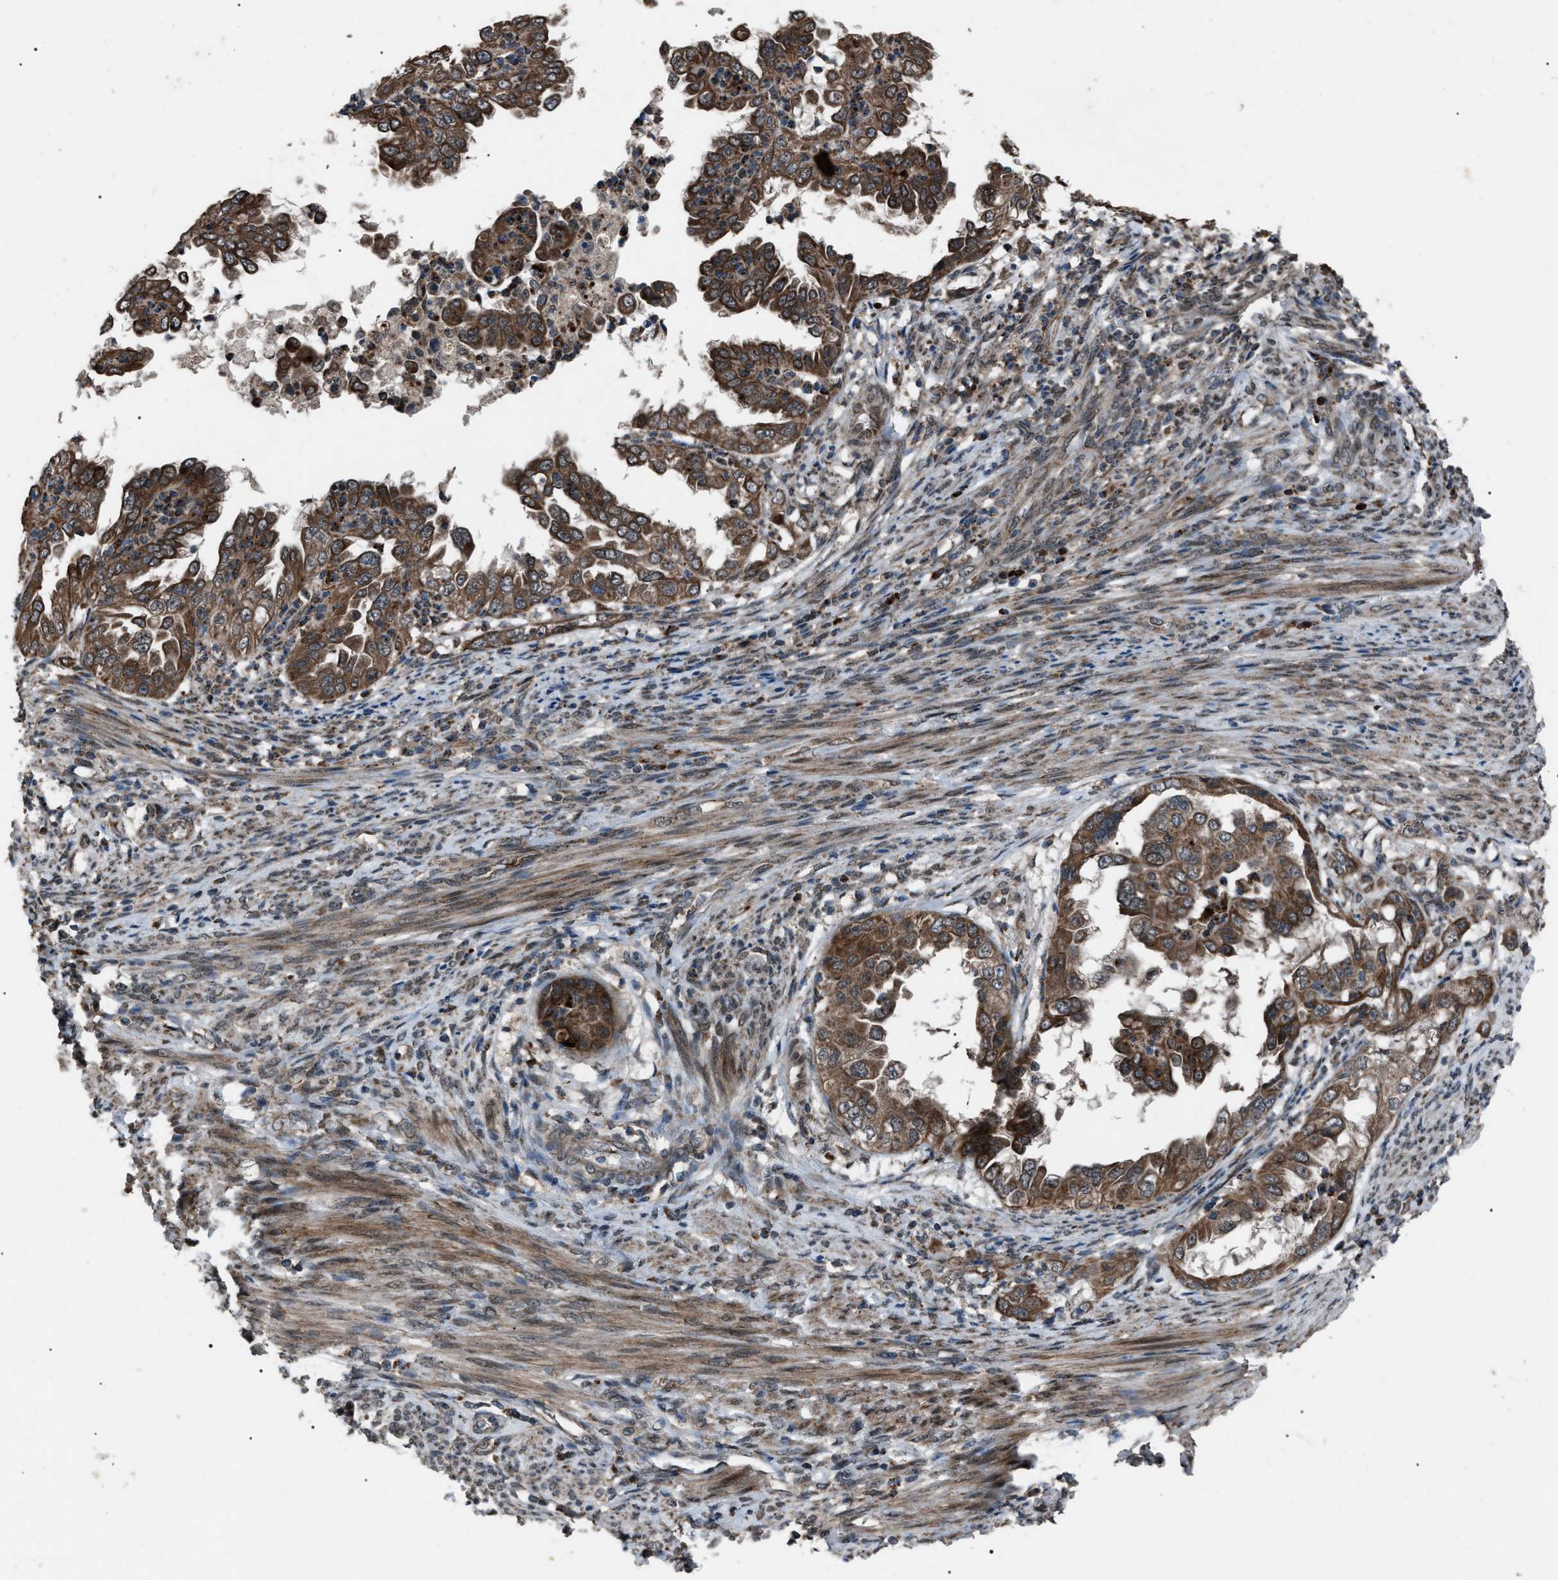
{"staining": {"intensity": "strong", "quantity": ">75%", "location": "cytoplasmic/membranous"}, "tissue": "endometrial cancer", "cell_type": "Tumor cells", "image_type": "cancer", "snomed": [{"axis": "morphology", "description": "Adenocarcinoma, NOS"}, {"axis": "topography", "description": "Endometrium"}], "caption": "The immunohistochemical stain shows strong cytoplasmic/membranous expression in tumor cells of endometrial adenocarcinoma tissue. The protein is stained brown, and the nuclei are stained in blue (DAB (3,3'-diaminobenzidine) IHC with brightfield microscopy, high magnification).", "gene": "ZFAND2A", "patient": {"sex": "female", "age": 85}}